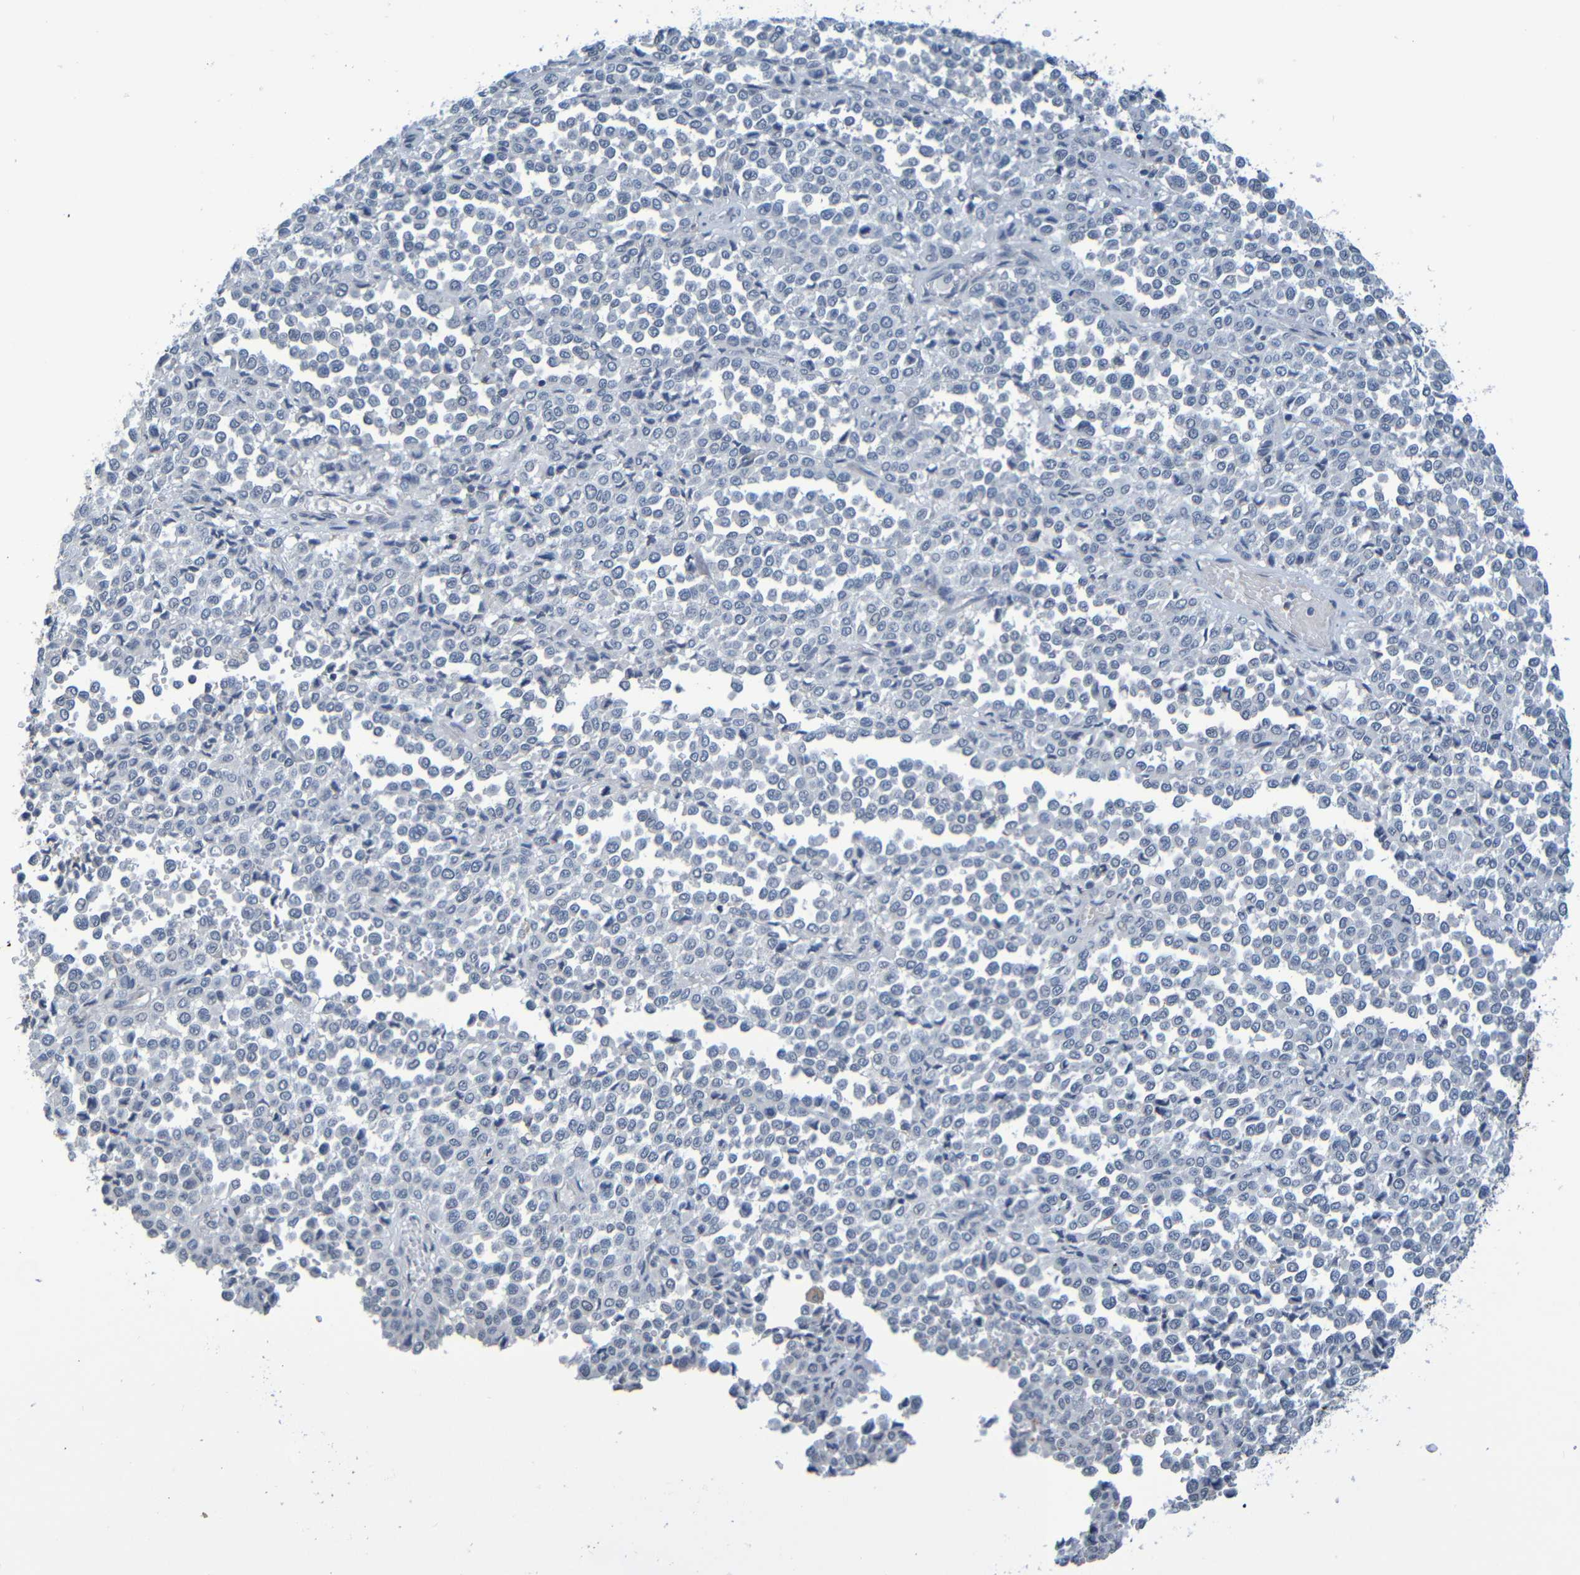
{"staining": {"intensity": "negative", "quantity": "none", "location": "none"}, "tissue": "melanoma", "cell_type": "Tumor cells", "image_type": "cancer", "snomed": [{"axis": "morphology", "description": "Malignant melanoma, Metastatic site"}, {"axis": "topography", "description": "Pancreas"}], "caption": "Image shows no significant protein expression in tumor cells of melanoma.", "gene": "C3AR1", "patient": {"sex": "female", "age": 30}}